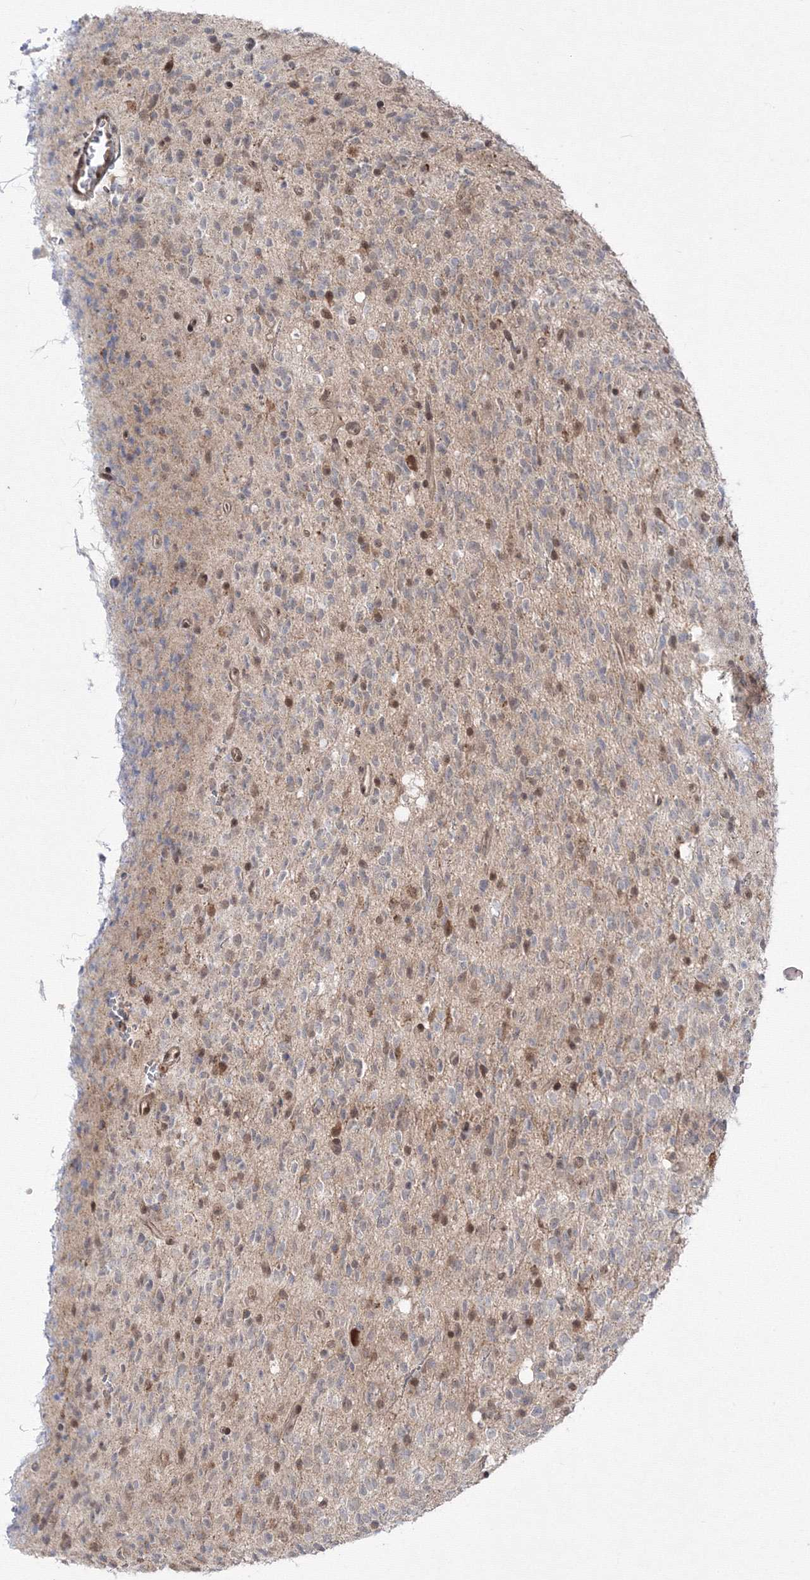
{"staining": {"intensity": "negative", "quantity": "none", "location": "none"}, "tissue": "glioma", "cell_type": "Tumor cells", "image_type": "cancer", "snomed": [{"axis": "morphology", "description": "Glioma, malignant, High grade"}, {"axis": "topography", "description": "Brain"}], "caption": "Immunohistochemistry (IHC) image of malignant glioma (high-grade) stained for a protein (brown), which demonstrates no staining in tumor cells.", "gene": "COPS4", "patient": {"sex": "male", "age": 34}}